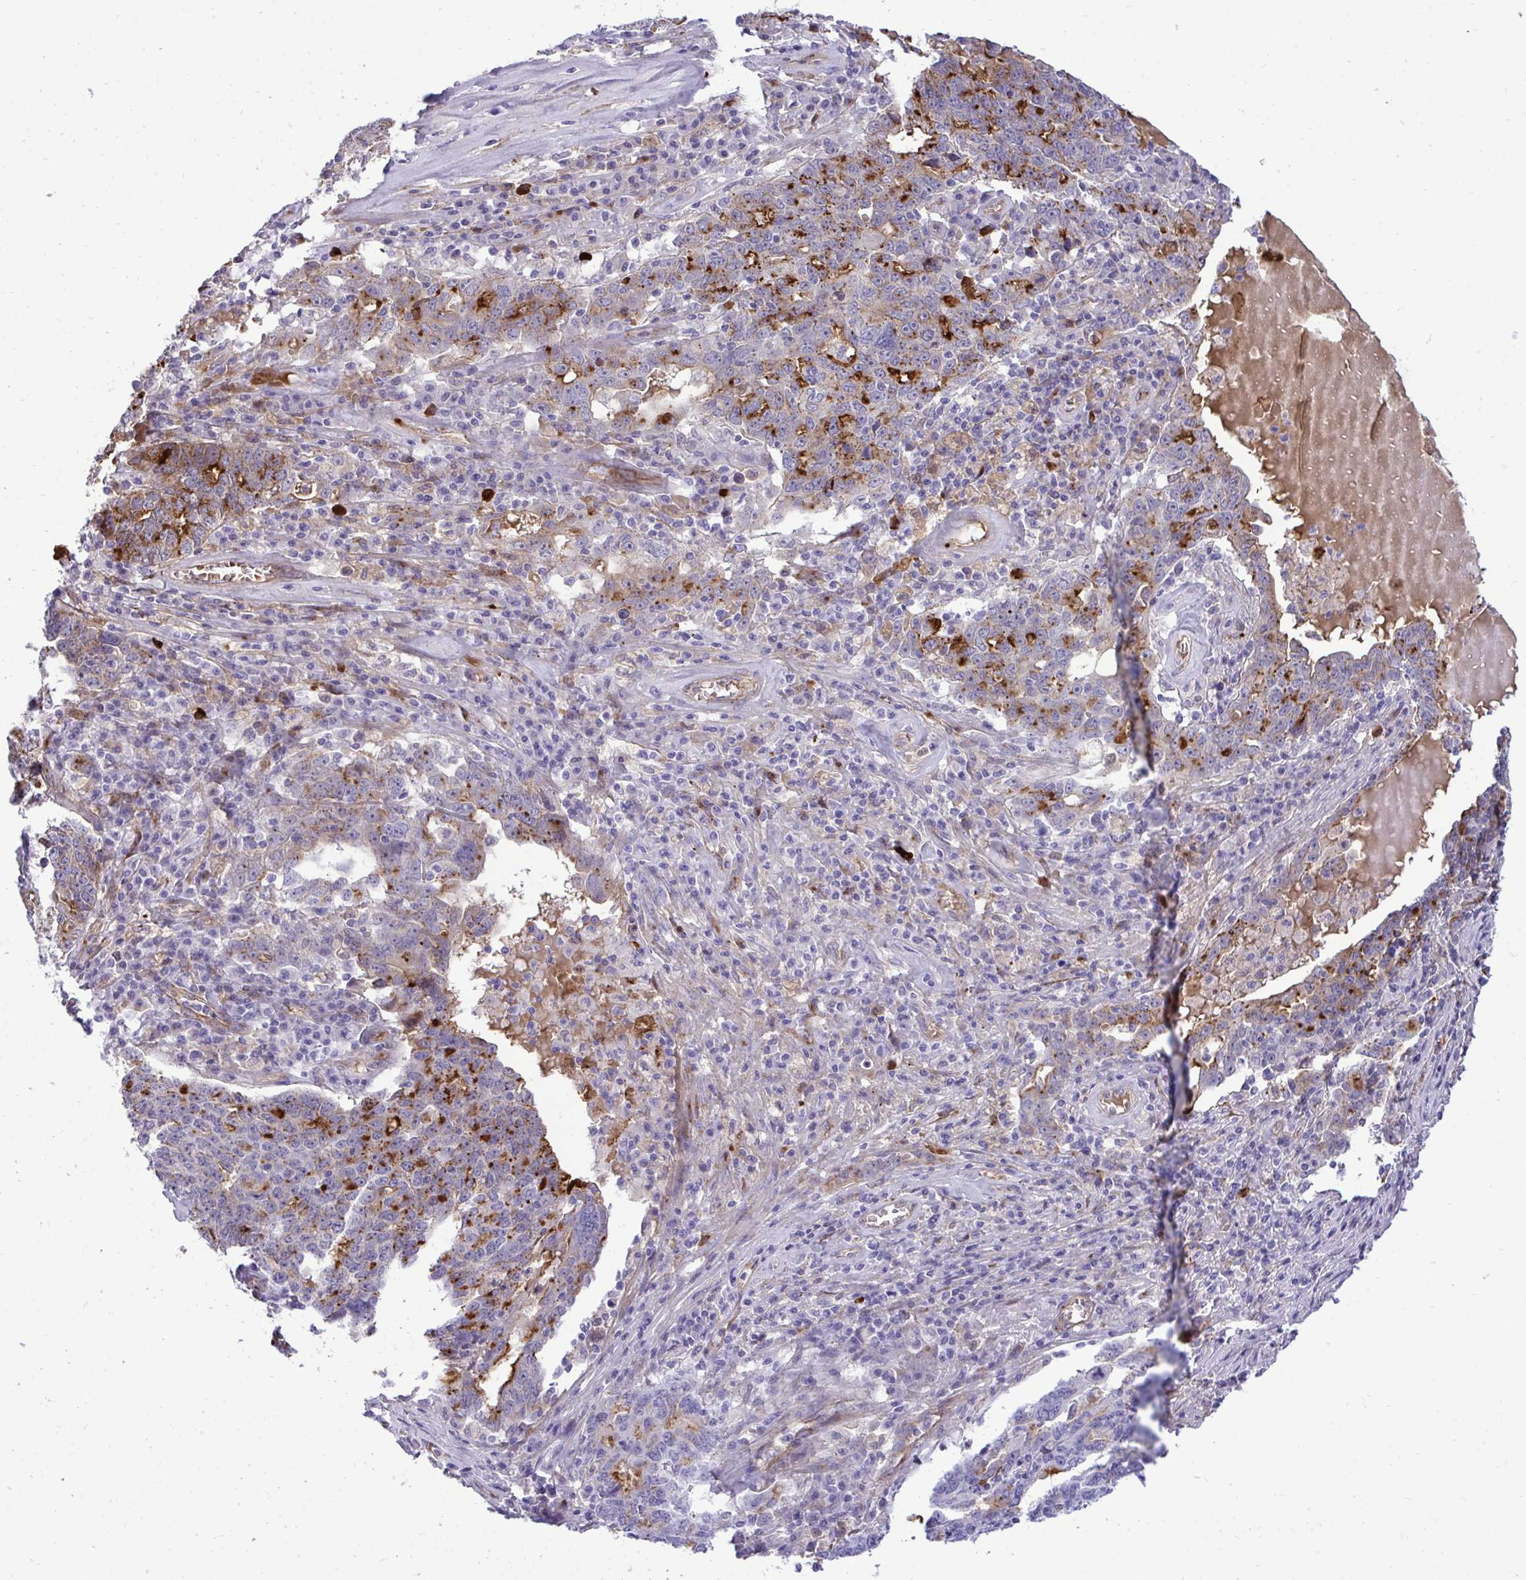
{"staining": {"intensity": "strong", "quantity": "25%-75%", "location": "cytoplasmic/membranous"}, "tissue": "ovarian cancer", "cell_type": "Tumor cells", "image_type": "cancer", "snomed": [{"axis": "morphology", "description": "Carcinoma, endometroid"}, {"axis": "topography", "description": "Ovary"}], "caption": "IHC photomicrograph of endometroid carcinoma (ovarian) stained for a protein (brown), which reveals high levels of strong cytoplasmic/membranous expression in approximately 25%-75% of tumor cells.", "gene": "F2", "patient": {"sex": "female", "age": 62}}